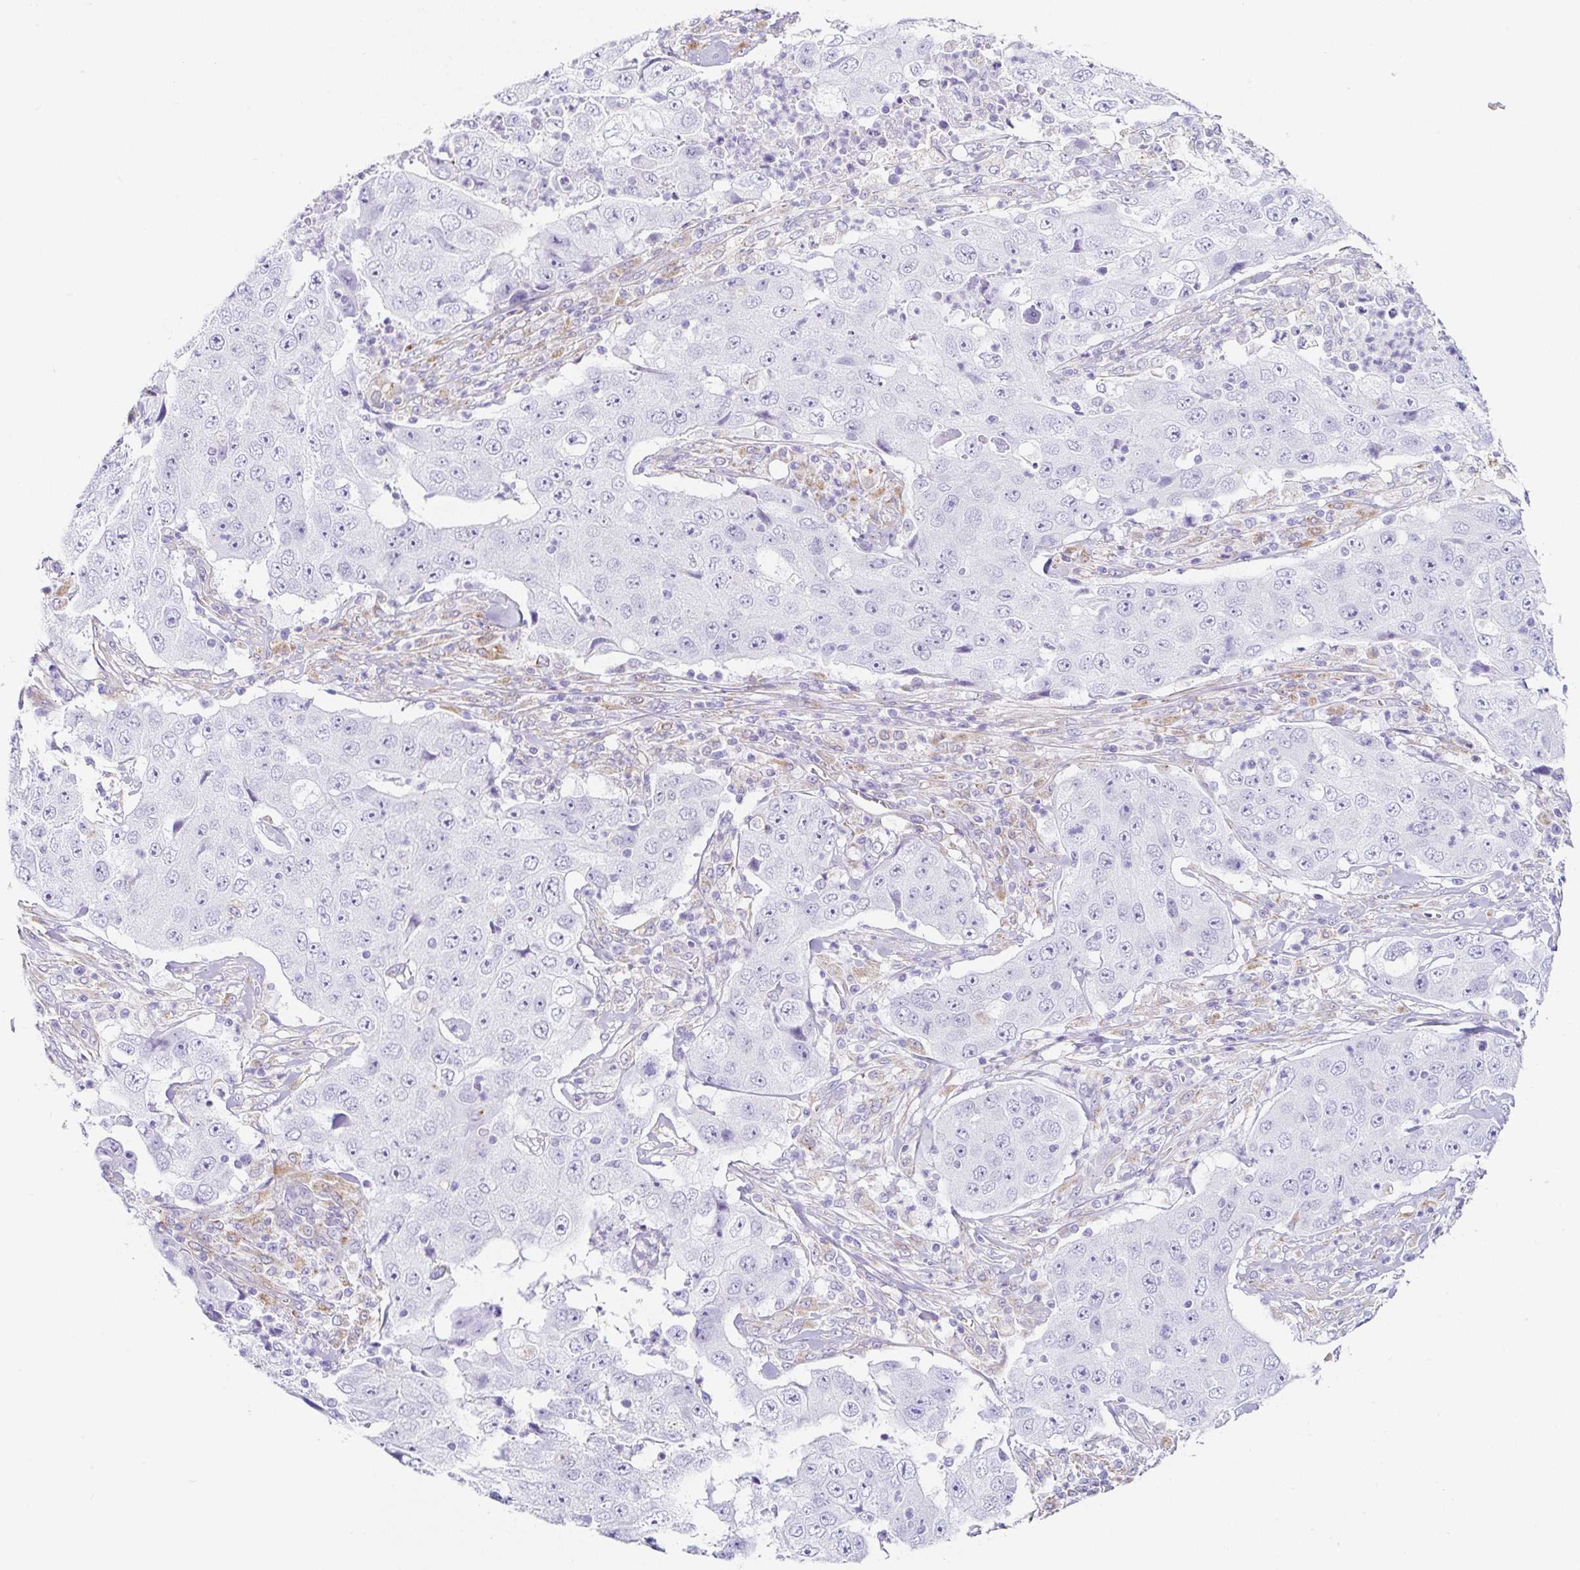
{"staining": {"intensity": "negative", "quantity": "none", "location": "none"}, "tissue": "lung cancer", "cell_type": "Tumor cells", "image_type": "cancer", "snomed": [{"axis": "morphology", "description": "Squamous cell carcinoma, NOS"}, {"axis": "topography", "description": "Lung"}], "caption": "Immunohistochemistry of human squamous cell carcinoma (lung) exhibits no positivity in tumor cells.", "gene": "DKK4", "patient": {"sex": "male", "age": 64}}